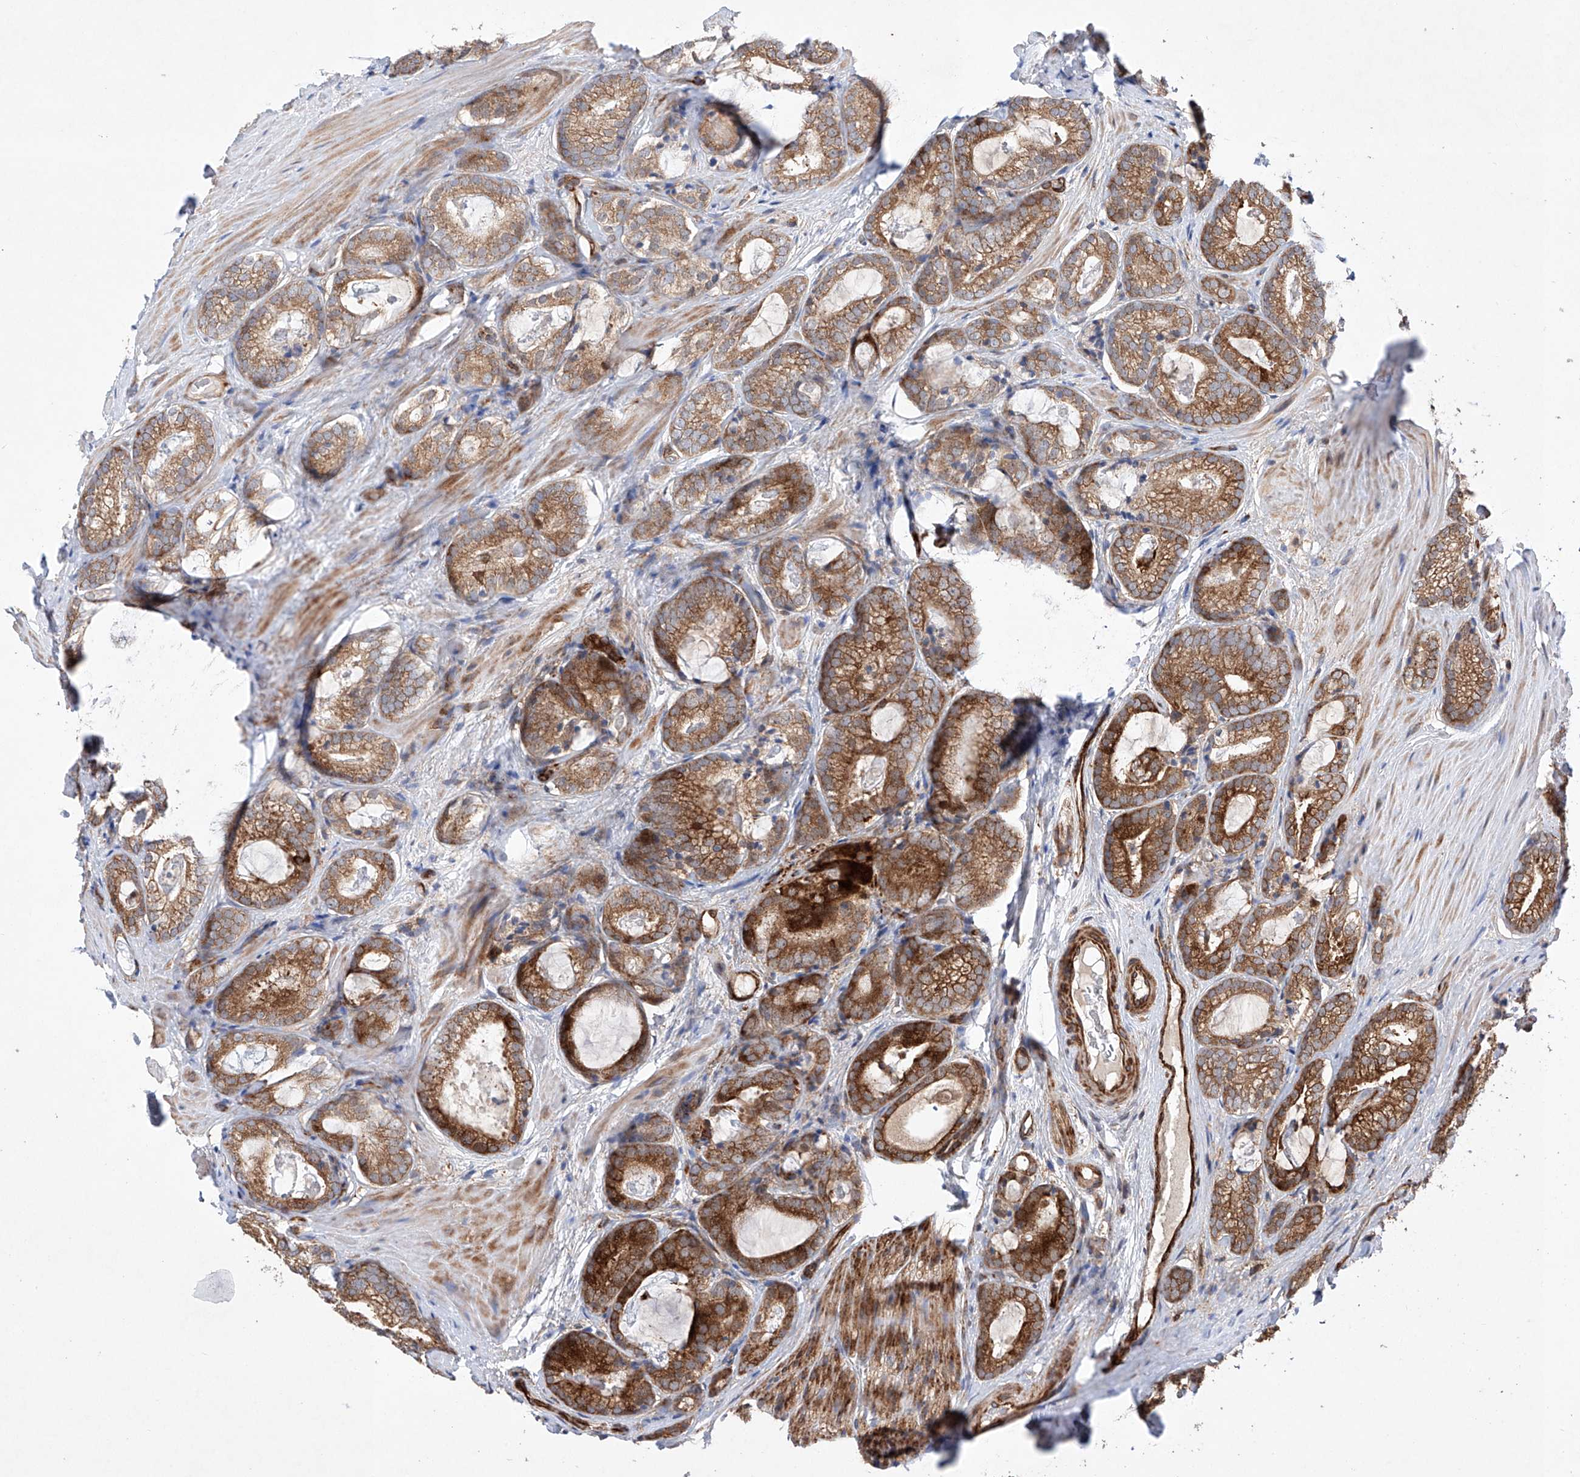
{"staining": {"intensity": "moderate", "quantity": ">75%", "location": "cytoplasmic/membranous"}, "tissue": "prostate cancer", "cell_type": "Tumor cells", "image_type": "cancer", "snomed": [{"axis": "morphology", "description": "Adenocarcinoma, High grade"}, {"axis": "topography", "description": "Prostate"}], "caption": "Protein expression analysis of human prostate cancer reveals moderate cytoplasmic/membranous expression in approximately >75% of tumor cells. Nuclei are stained in blue.", "gene": "TIMM23", "patient": {"sex": "male", "age": 63}}